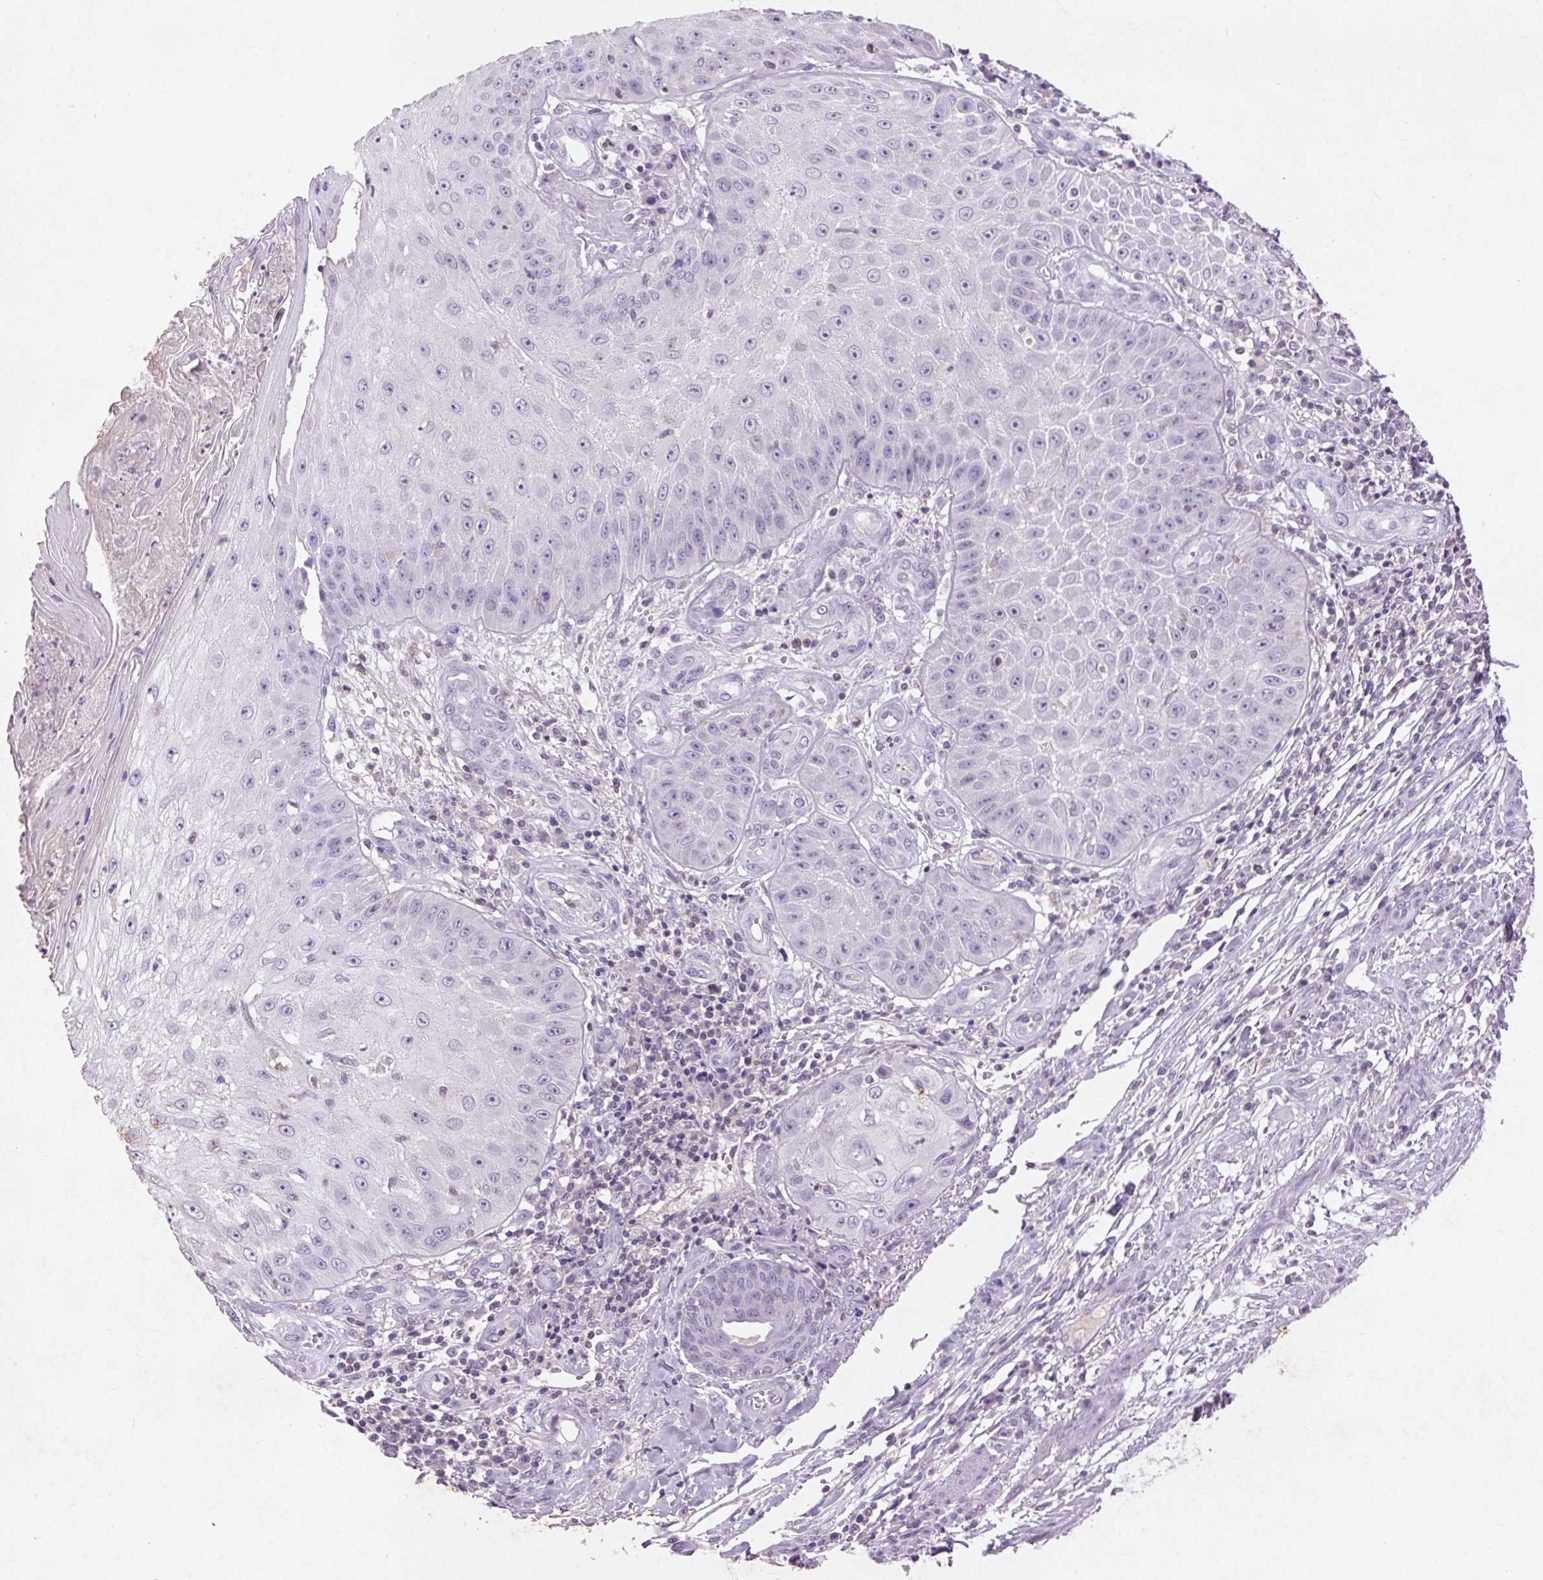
{"staining": {"intensity": "negative", "quantity": "none", "location": "none"}, "tissue": "skin cancer", "cell_type": "Tumor cells", "image_type": "cancer", "snomed": [{"axis": "morphology", "description": "Squamous cell carcinoma, NOS"}, {"axis": "topography", "description": "Skin"}], "caption": "Tumor cells are negative for brown protein staining in skin cancer.", "gene": "FNDC7", "patient": {"sex": "male", "age": 70}}